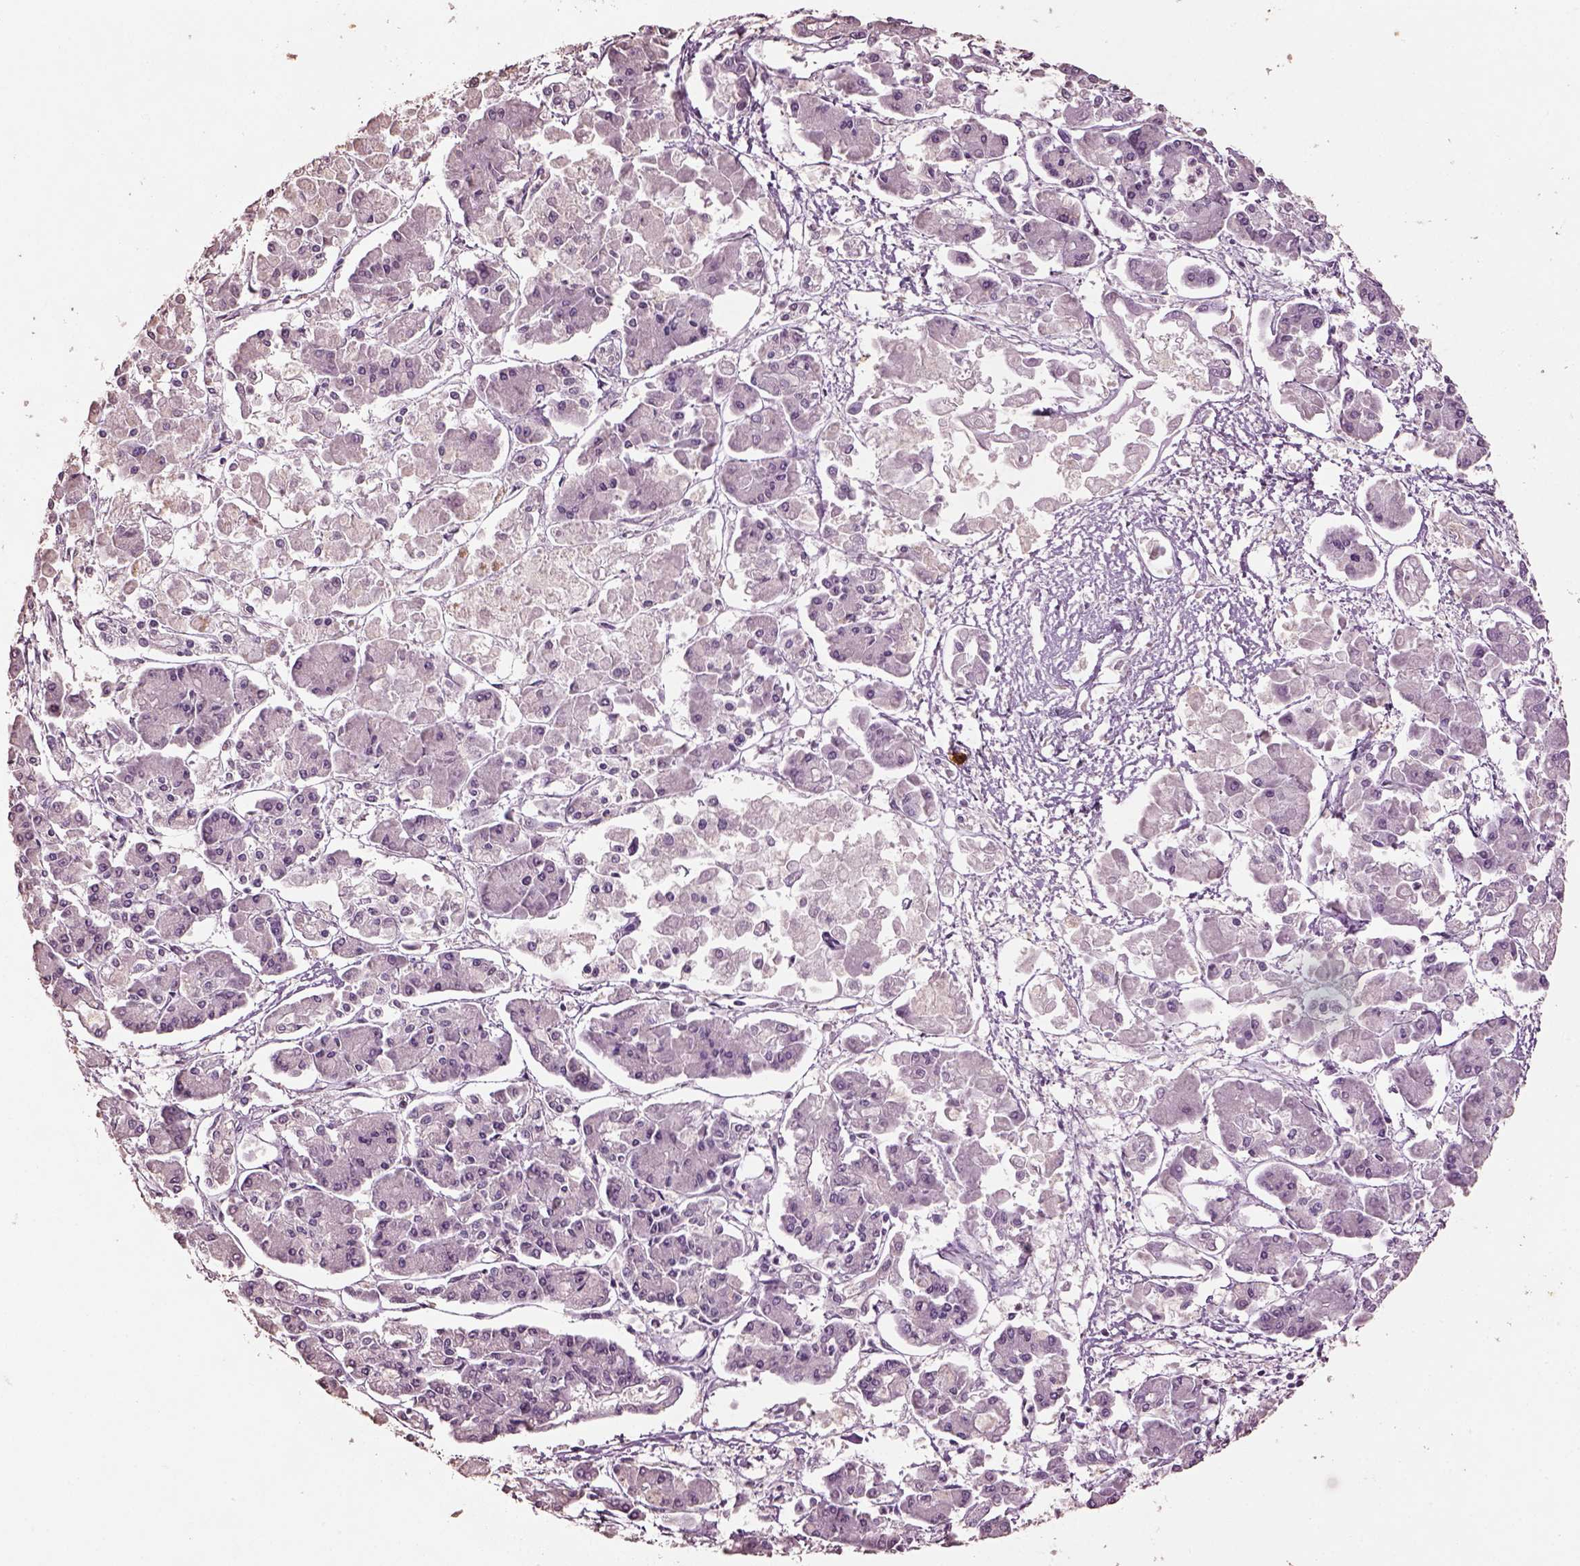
{"staining": {"intensity": "negative", "quantity": "none", "location": "none"}, "tissue": "pancreatic cancer", "cell_type": "Tumor cells", "image_type": "cancer", "snomed": [{"axis": "morphology", "description": "Adenocarcinoma, NOS"}, {"axis": "topography", "description": "Pancreas"}], "caption": "A high-resolution histopathology image shows IHC staining of pancreatic adenocarcinoma, which exhibits no significant positivity in tumor cells.", "gene": "KCNIP3", "patient": {"sex": "male", "age": 85}}